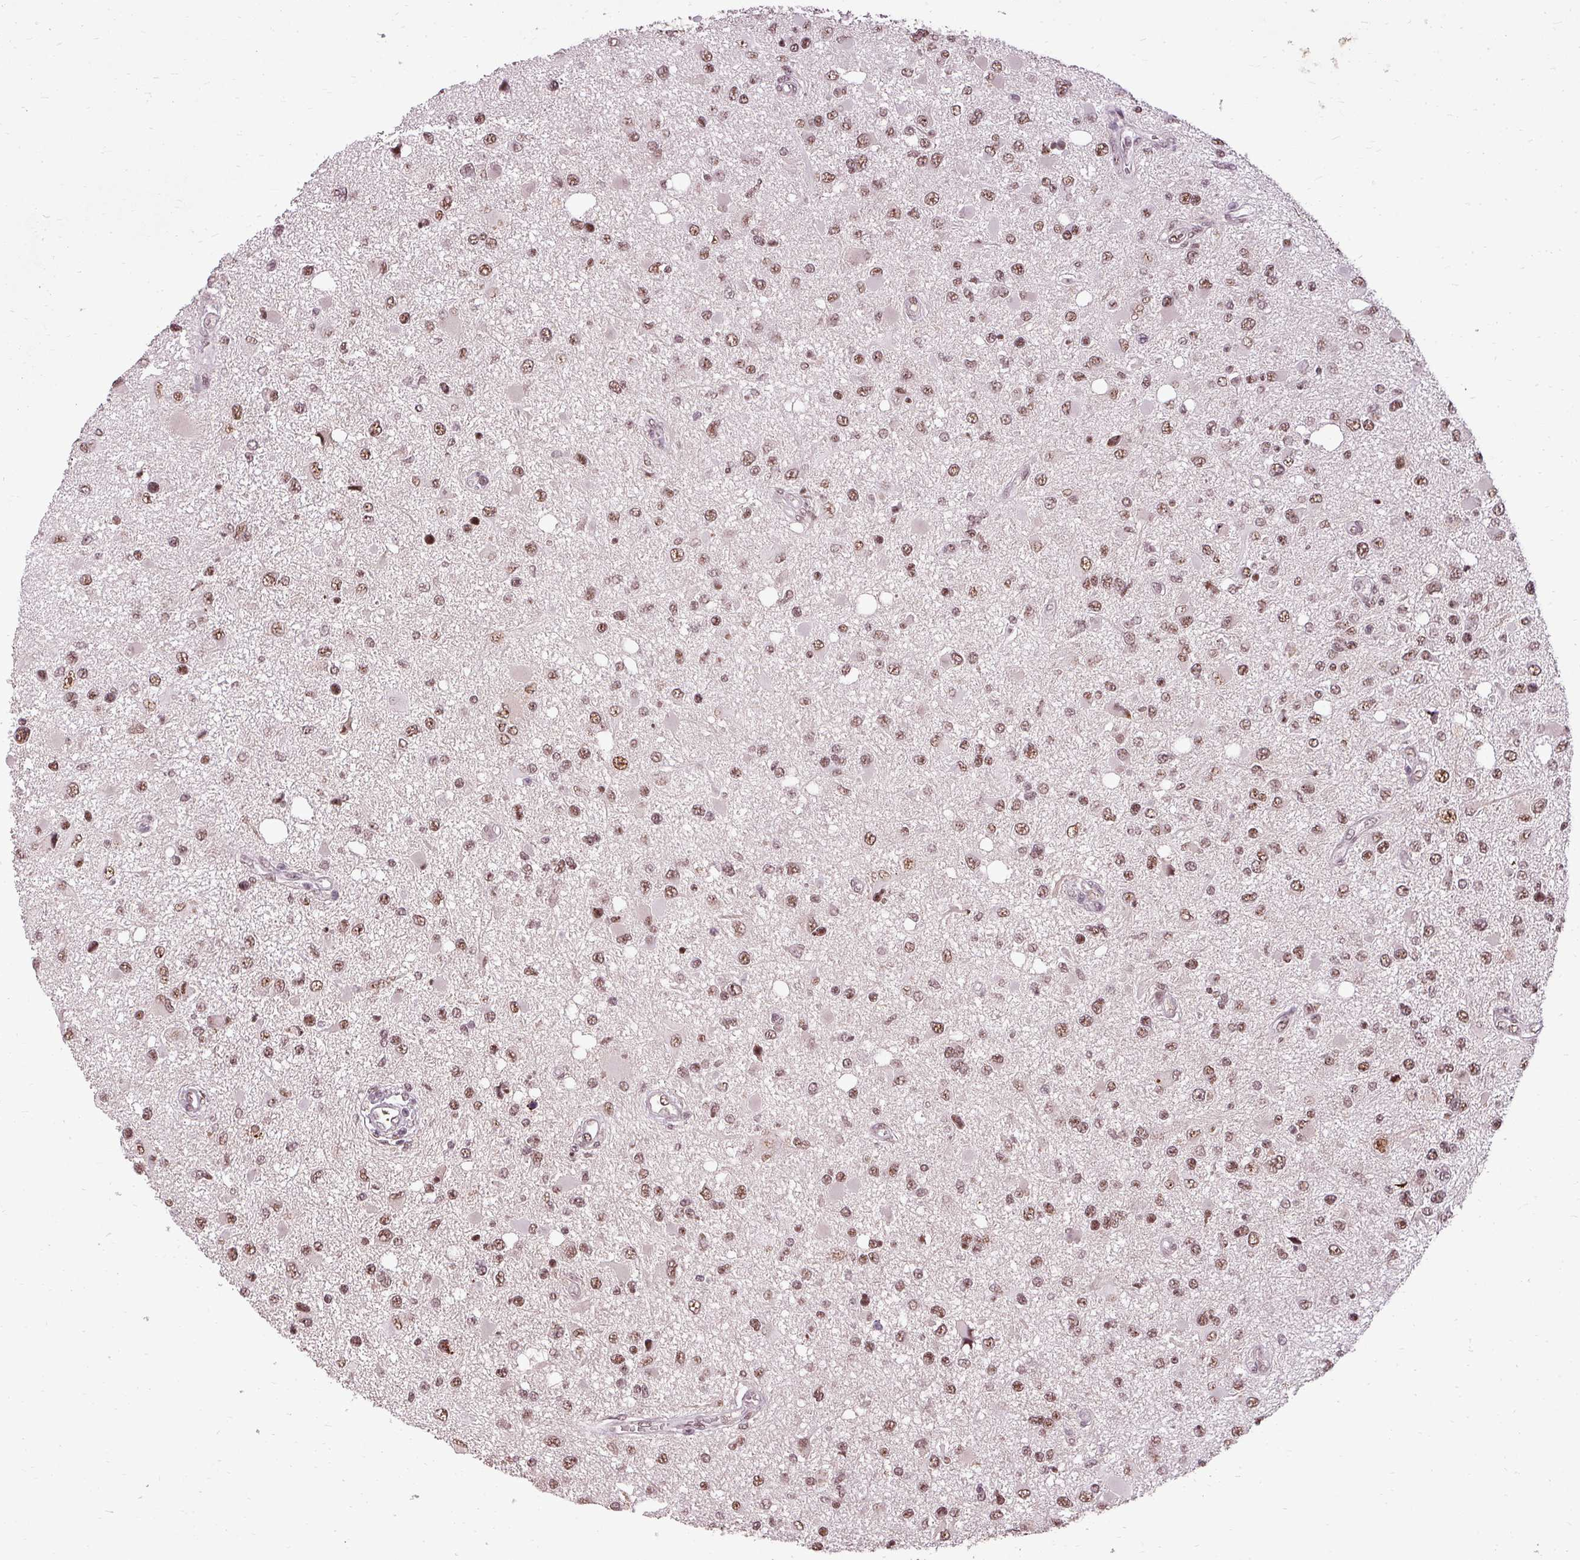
{"staining": {"intensity": "moderate", "quantity": ">75%", "location": "nuclear"}, "tissue": "glioma", "cell_type": "Tumor cells", "image_type": "cancer", "snomed": [{"axis": "morphology", "description": "Glioma, malignant, High grade"}, {"axis": "topography", "description": "Brain"}], "caption": "An immunohistochemistry histopathology image of neoplastic tissue is shown. Protein staining in brown highlights moderate nuclear positivity in high-grade glioma (malignant) within tumor cells.", "gene": "BCAS3", "patient": {"sex": "male", "age": 53}}